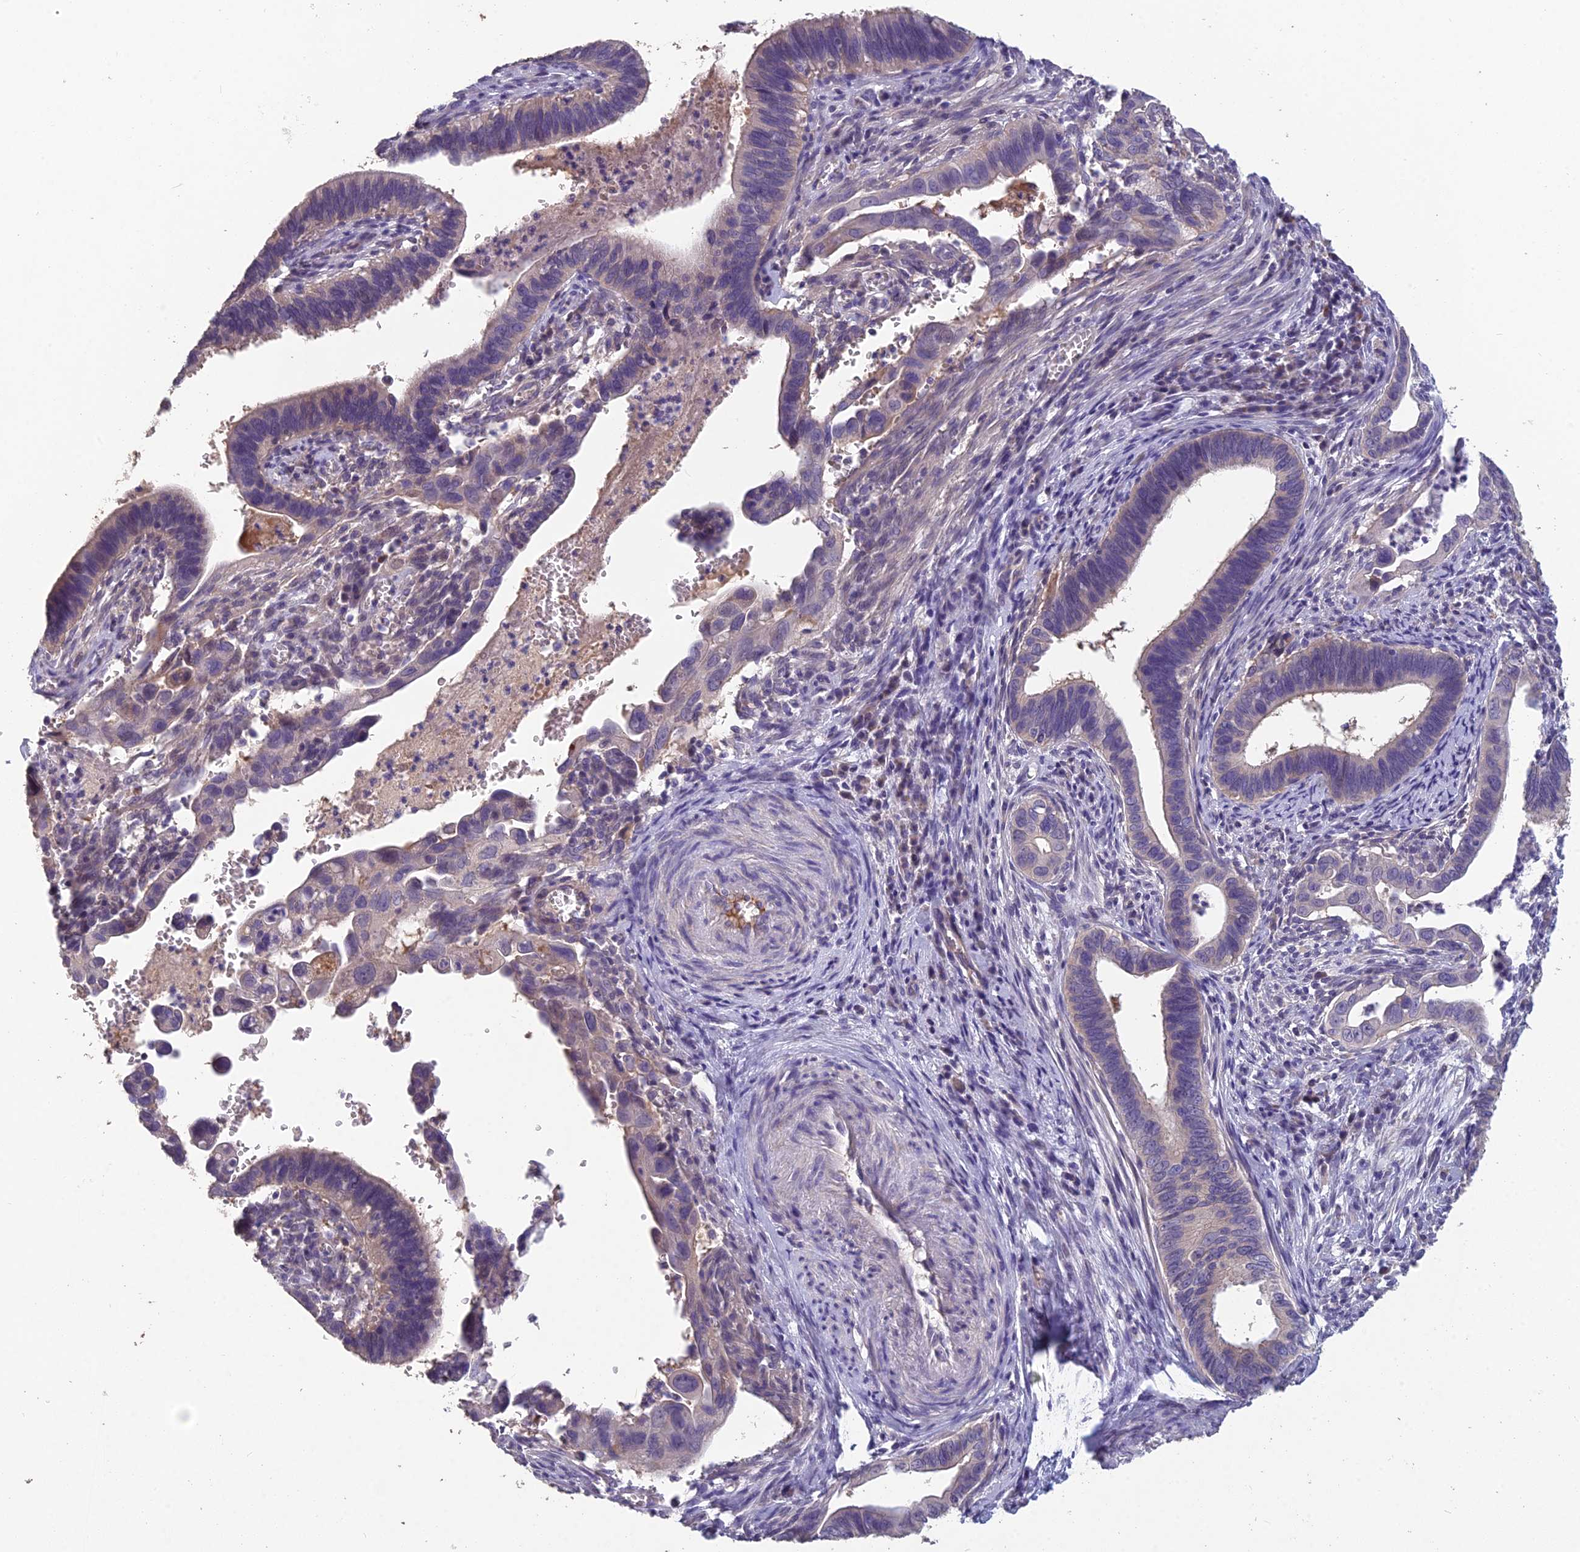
{"staining": {"intensity": "weak", "quantity": "<25%", "location": "cytoplasmic/membranous"}, "tissue": "cervical cancer", "cell_type": "Tumor cells", "image_type": "cancer", "snomed": [{"axis": "morphology", "description": "Adenocarcinoma, NOS"}, {"axis": "topography", "description": "Cervix"}], "caption": "Tumor cells are negative for brown protein staining in cervical cancer (adenocarcinoma).", "gene": "CEACAM16", "patient": {"sex": "female", "age": 42}}